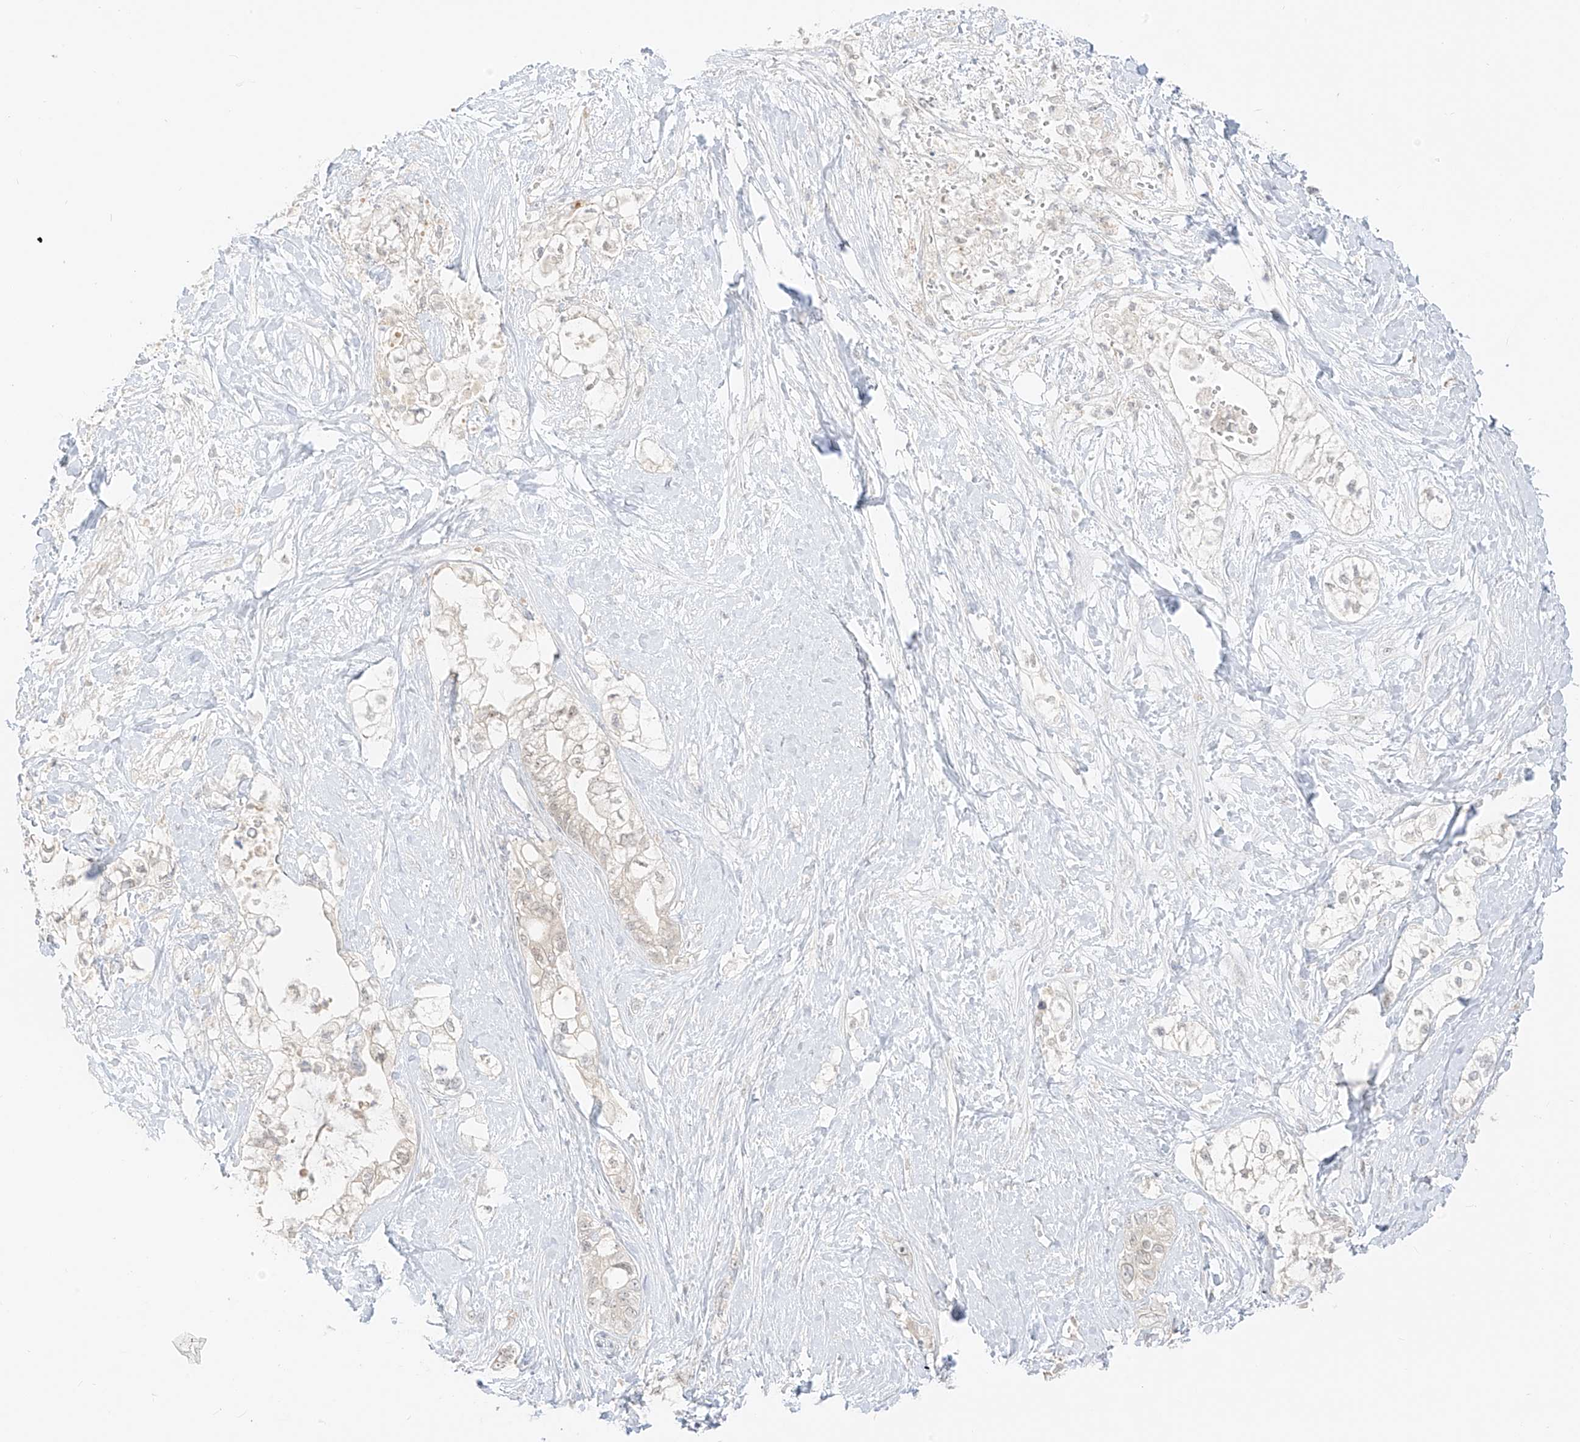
{"staining": {"intensity": "negative", "quantity": "none", "location": "none"}, "tissue": "pancreatic cancer", "cell_type": "Tumor cells", "image_type": "cancer", "snomed": [{"axis": "morphology", "description": "Adenocarcinoma, NOS"}, {"axis": "topography", "description": "Pancreas"}], "caption": "Immunohistochemistry (IHC) of pancreatic cancer (adenocarcinoma) shows no staining in tumor cells. (DAB immunohistochemistry (IHC) with hematoxylin counter stain).", "gene": "LIPT1", "patient": {"sex": "male", "age": 70}}